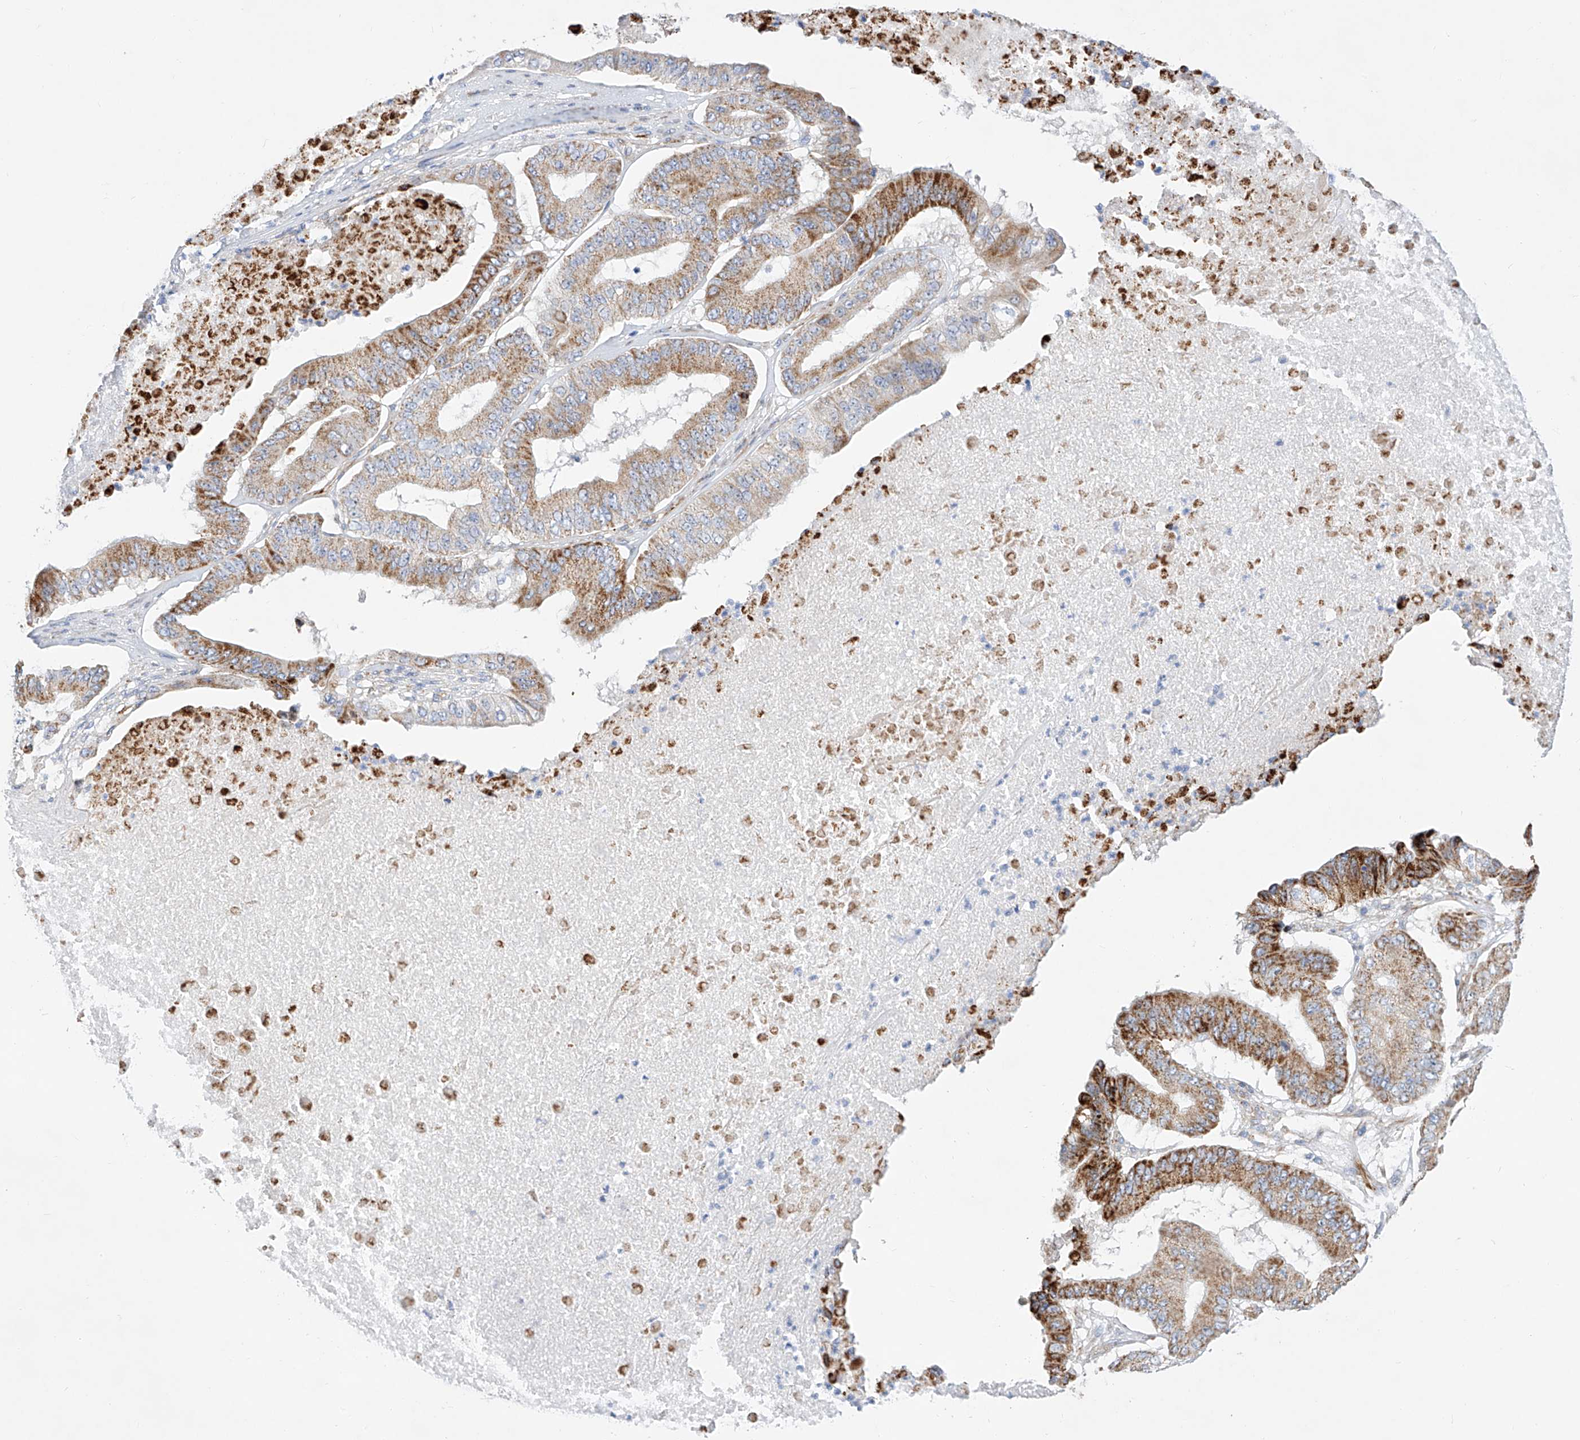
{"staining": {"intensity": "strong", "quantity": ">75%", "location": "cytoplasmic/membranous"}, "tissue": "pancreatic cancer", "cell_type": "Tumor cells", "image_type": "cancer", "snomed": [{"axis": "morphology", "description": "Adenocarcinoma, NOS"}, {"axis": "topography", "description": "Pancreas"}], "caption": "This photomicrograph shows immunohistochemistry staining of human adenocarcinoma (pancreatic), with high strong cytoplasmic/membranous staining in about >75% of tumor cells.", "gene": "CST9", "patient": {"sex": "female", "age": 77}}